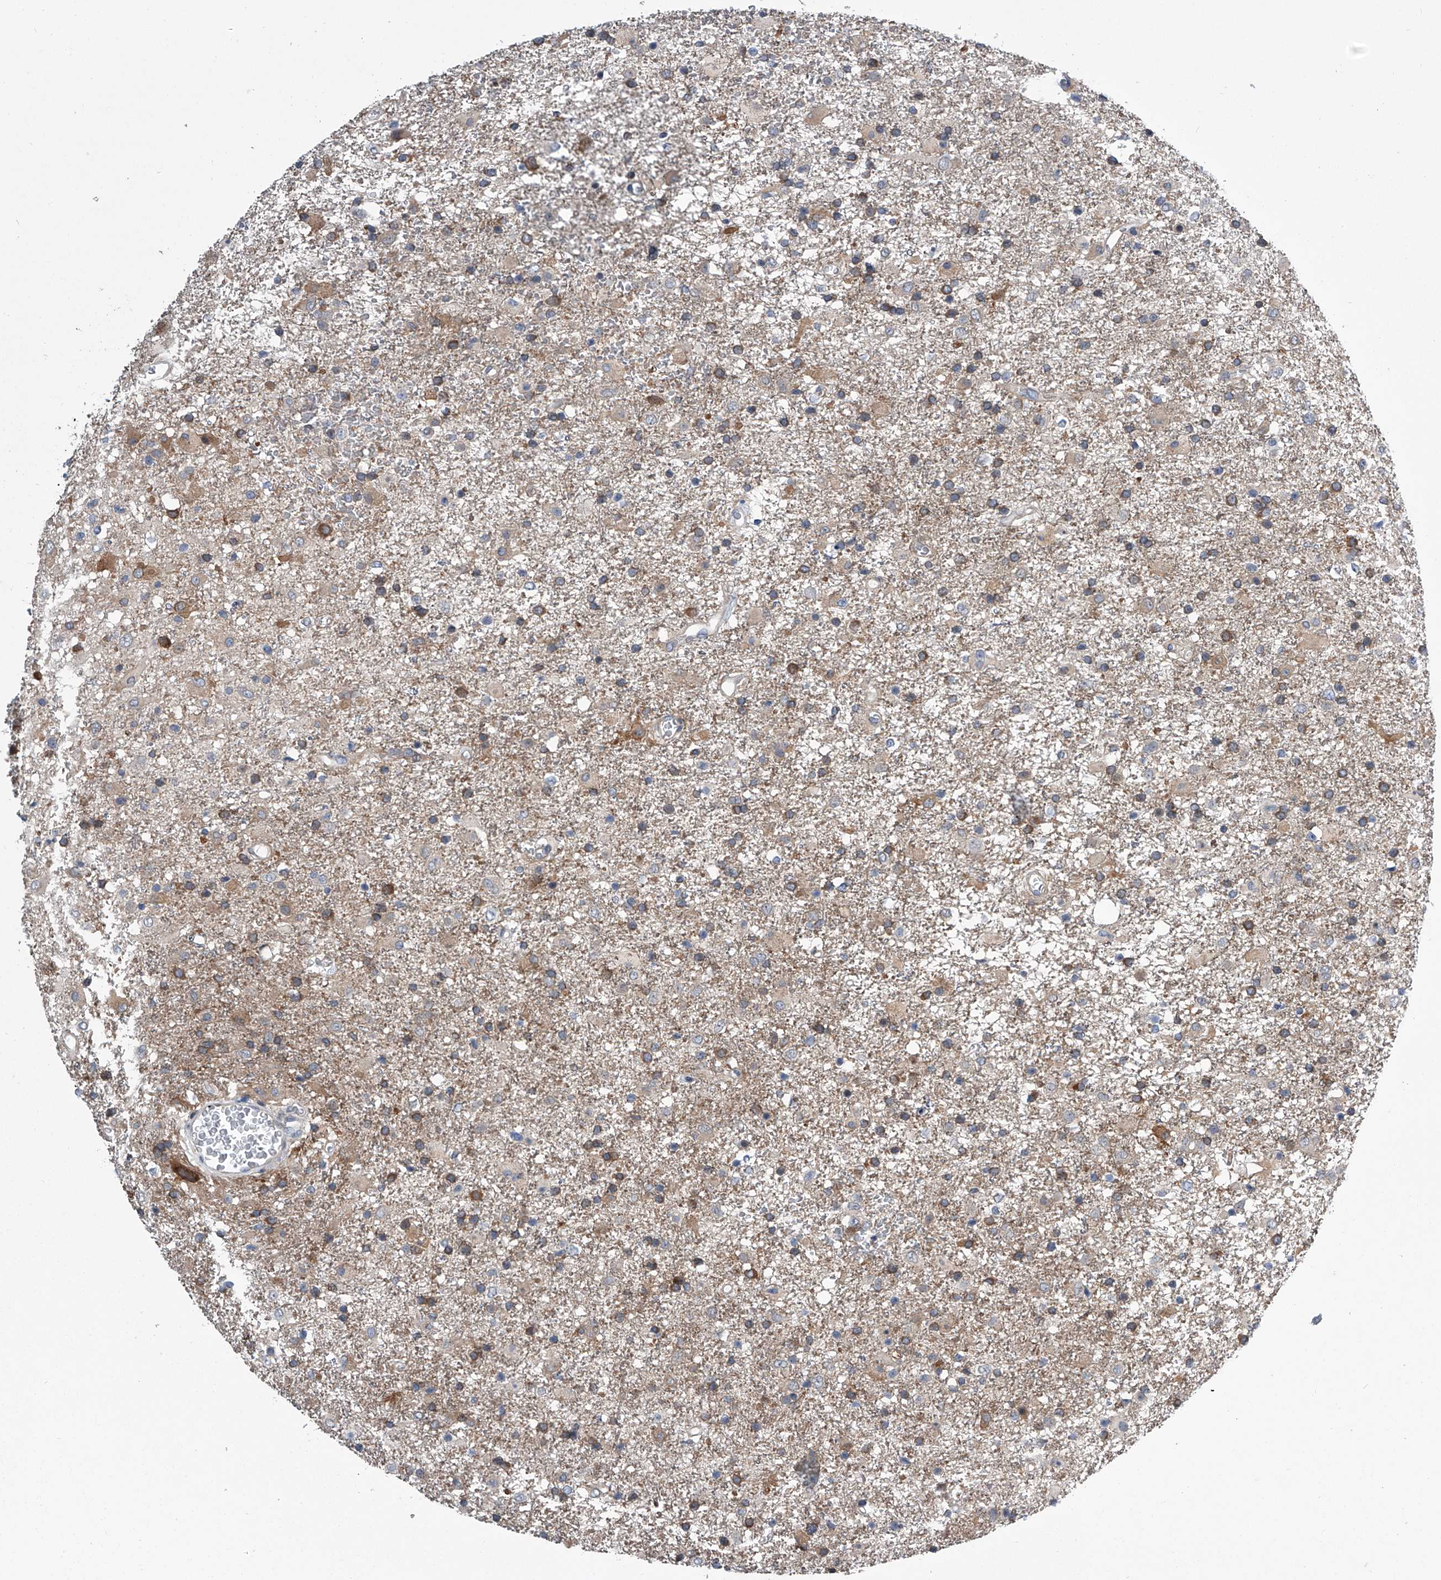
{"staining": {"intensity": "moderate", "quantity": ">75%", "location": "cytoplasmic/membranous"}, "tissue": "glioma", "cell_type": "Tumor cells", "image_type": "cancer", "snomed": [{"axis": "morphology", "description": "Glioma, malignant, Low grade"}, {"axis": "topography", "description": "Brain"}], "caption": "High-power microscopy captured an immunohistochemistry (IHC) histopathology image of low-grade glioma (malignant), revealing moderate cytoplasmic/membranous staining in approximately >75% of tumor cells.", "gene": "PPP2R5D", "patient": {"sex": "male", "age": 65}}